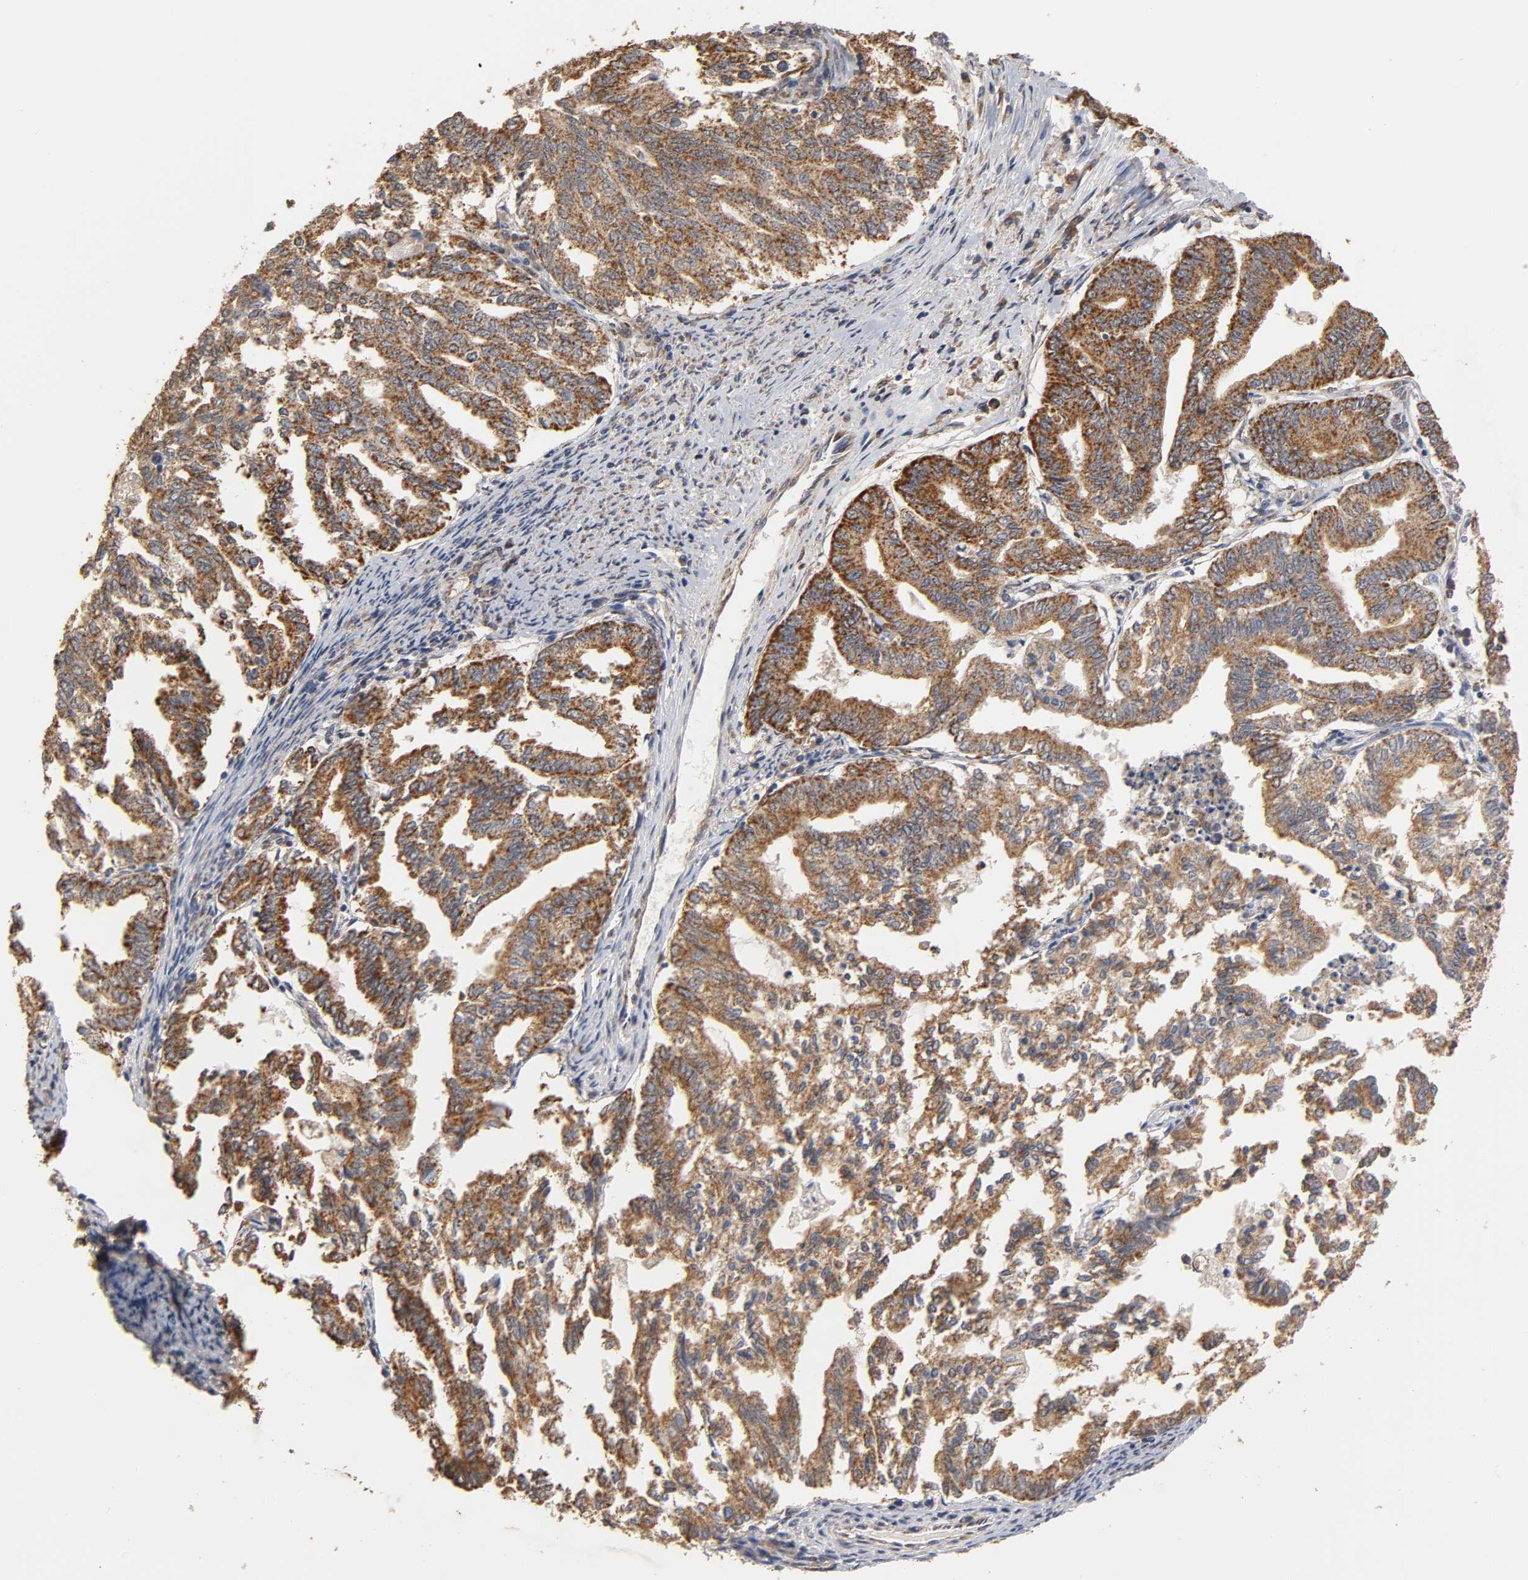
{"staining": {"intensity": "strong", "quantity": ">75%", "location": "cytoplasmic/membranous"}, "tissue": "endometrial cancer", "cell_type": "Tumor cells", "image_type": "cancer", "snomed": [{"axis": "morphology", "description": "Adenocarcinoma, NOS"}, {"axis": "topography", "description": "Endometrium"}], "caption": "This image demonstrates endometrial cancer (adenocarcinoma) stained with immunohistochemistry (IHC) to label a protein in brown. The cytoplasmic/membranous of tumor cells show strong positivity for the protein. Nuclei are counter-stained blue.", "gene": "PKN1", "patient": {"sex": "female", "age": 79}}